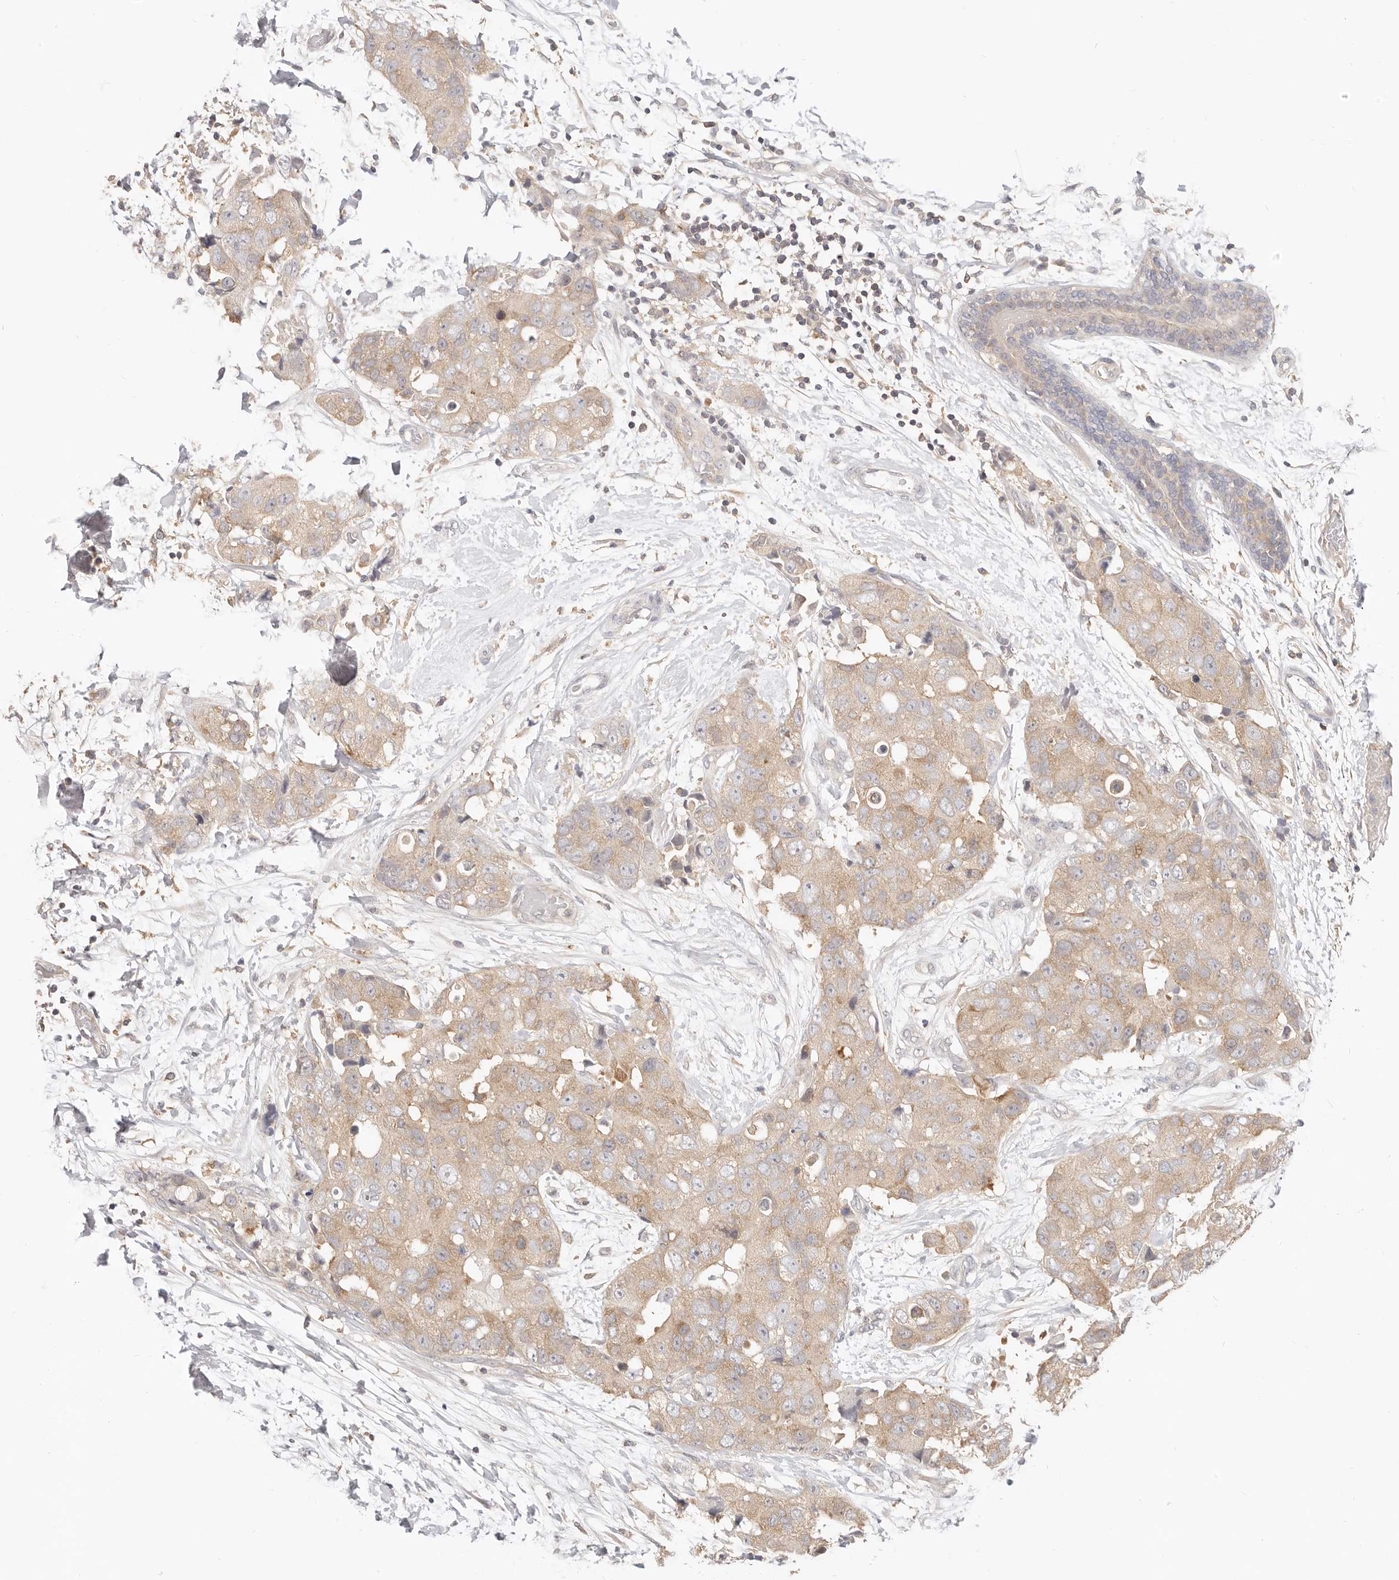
{"staining": {"intensity": "weak", "quantity": ">75%", "location": "cytoplasmic/membranous"}, "tissue": "breast cancer", "cell_type": "Tumor cells", "image_type": "cancer", "snomed": [{"axis": "morphology", "description": "Duct carcinoma"}, {"axis": "topography", "description": "Breast"}], "caption": "The immunohistochemical stain highlights weak cytoplasmic/membranous expression in tumor cells of invasive ductal carcinoma (breast) tissue. The protein is shown in brown color, while the nuclei are stained blue.", "gene": "DTNBP1", "patient": {"sex": "female", "age": 62}}